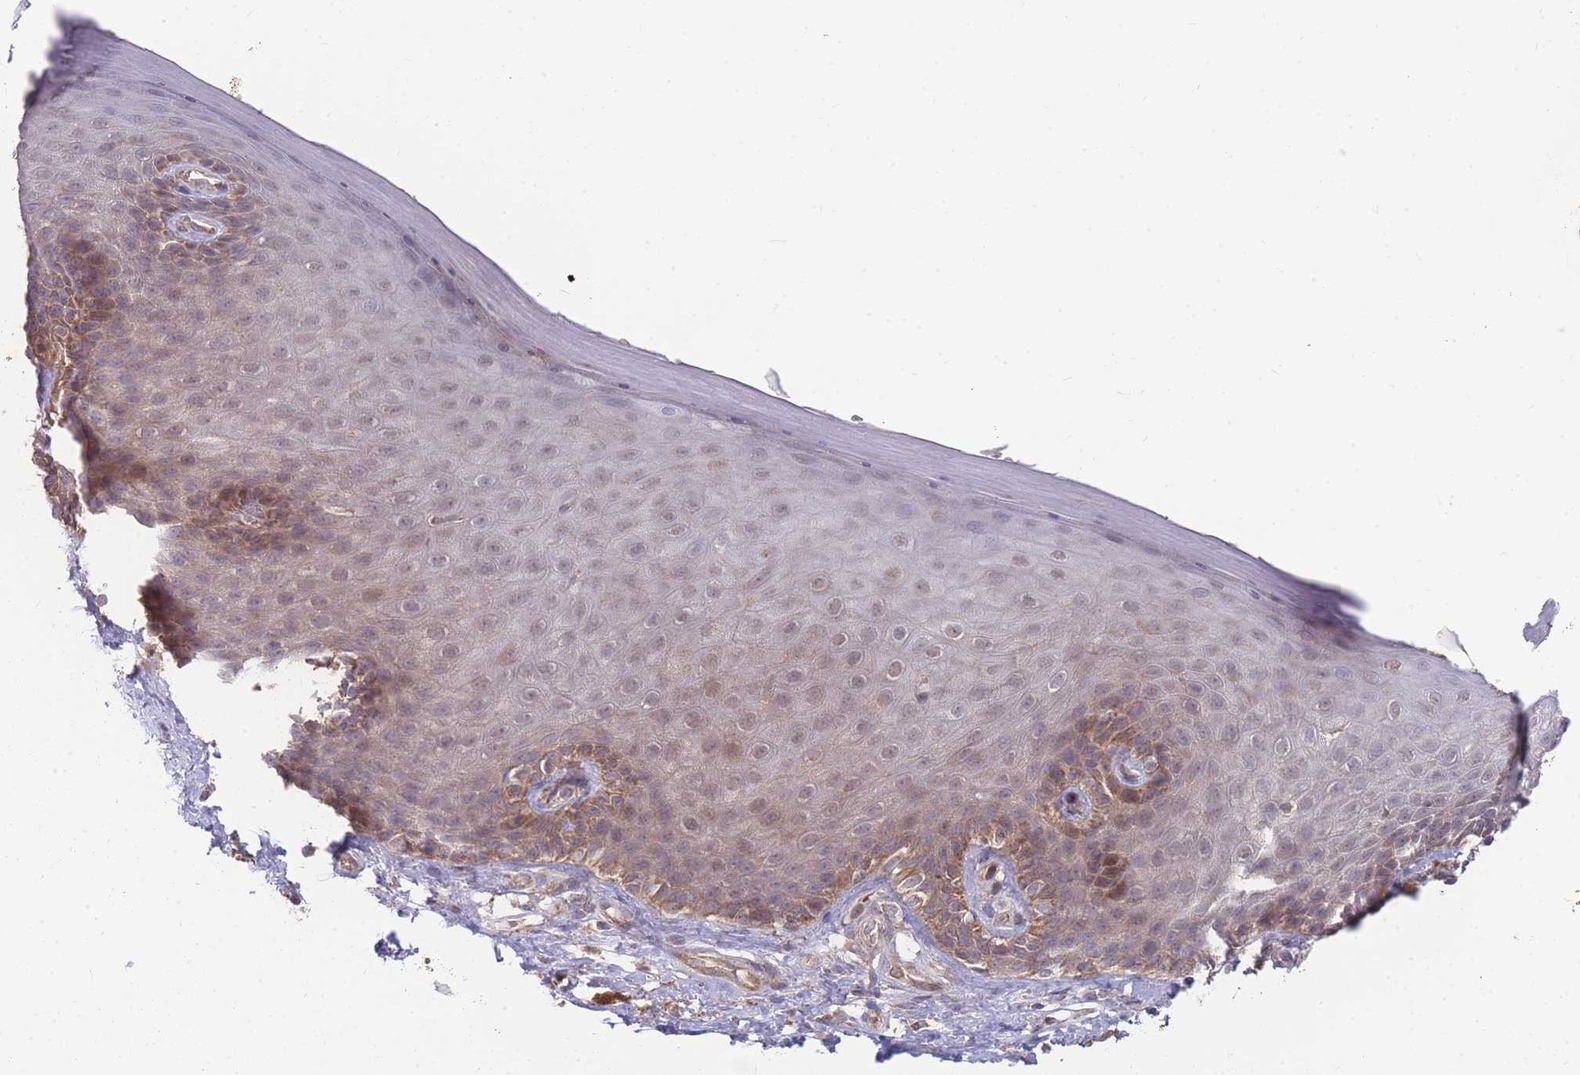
{"staining": {"intensity": "weak", "quantity": "25%-75%", "location": "cytoplasmic/membranous"}, "tissue": "skin", "cell_type": "Epidermal cells", "image_type": "normal", "snomed": [{"axis": "morphology", "description": "Normal tissue, NOS"}, {"axis": "topography", "description": "Anal"}, {"axis": "topography", "description": "Peripheral nerve tissue"}], "caption": "A histopathology image of human skin stained for a protein exhibits weak cytoplasmic/membranous brown staining in epidermal cells. Immunohistochemistry (ihc) stains the protein of interest in brown and the nuclei are stained blue.", "gene": "SLC35B4", "patient": {"sex": "male", "age": 53}}